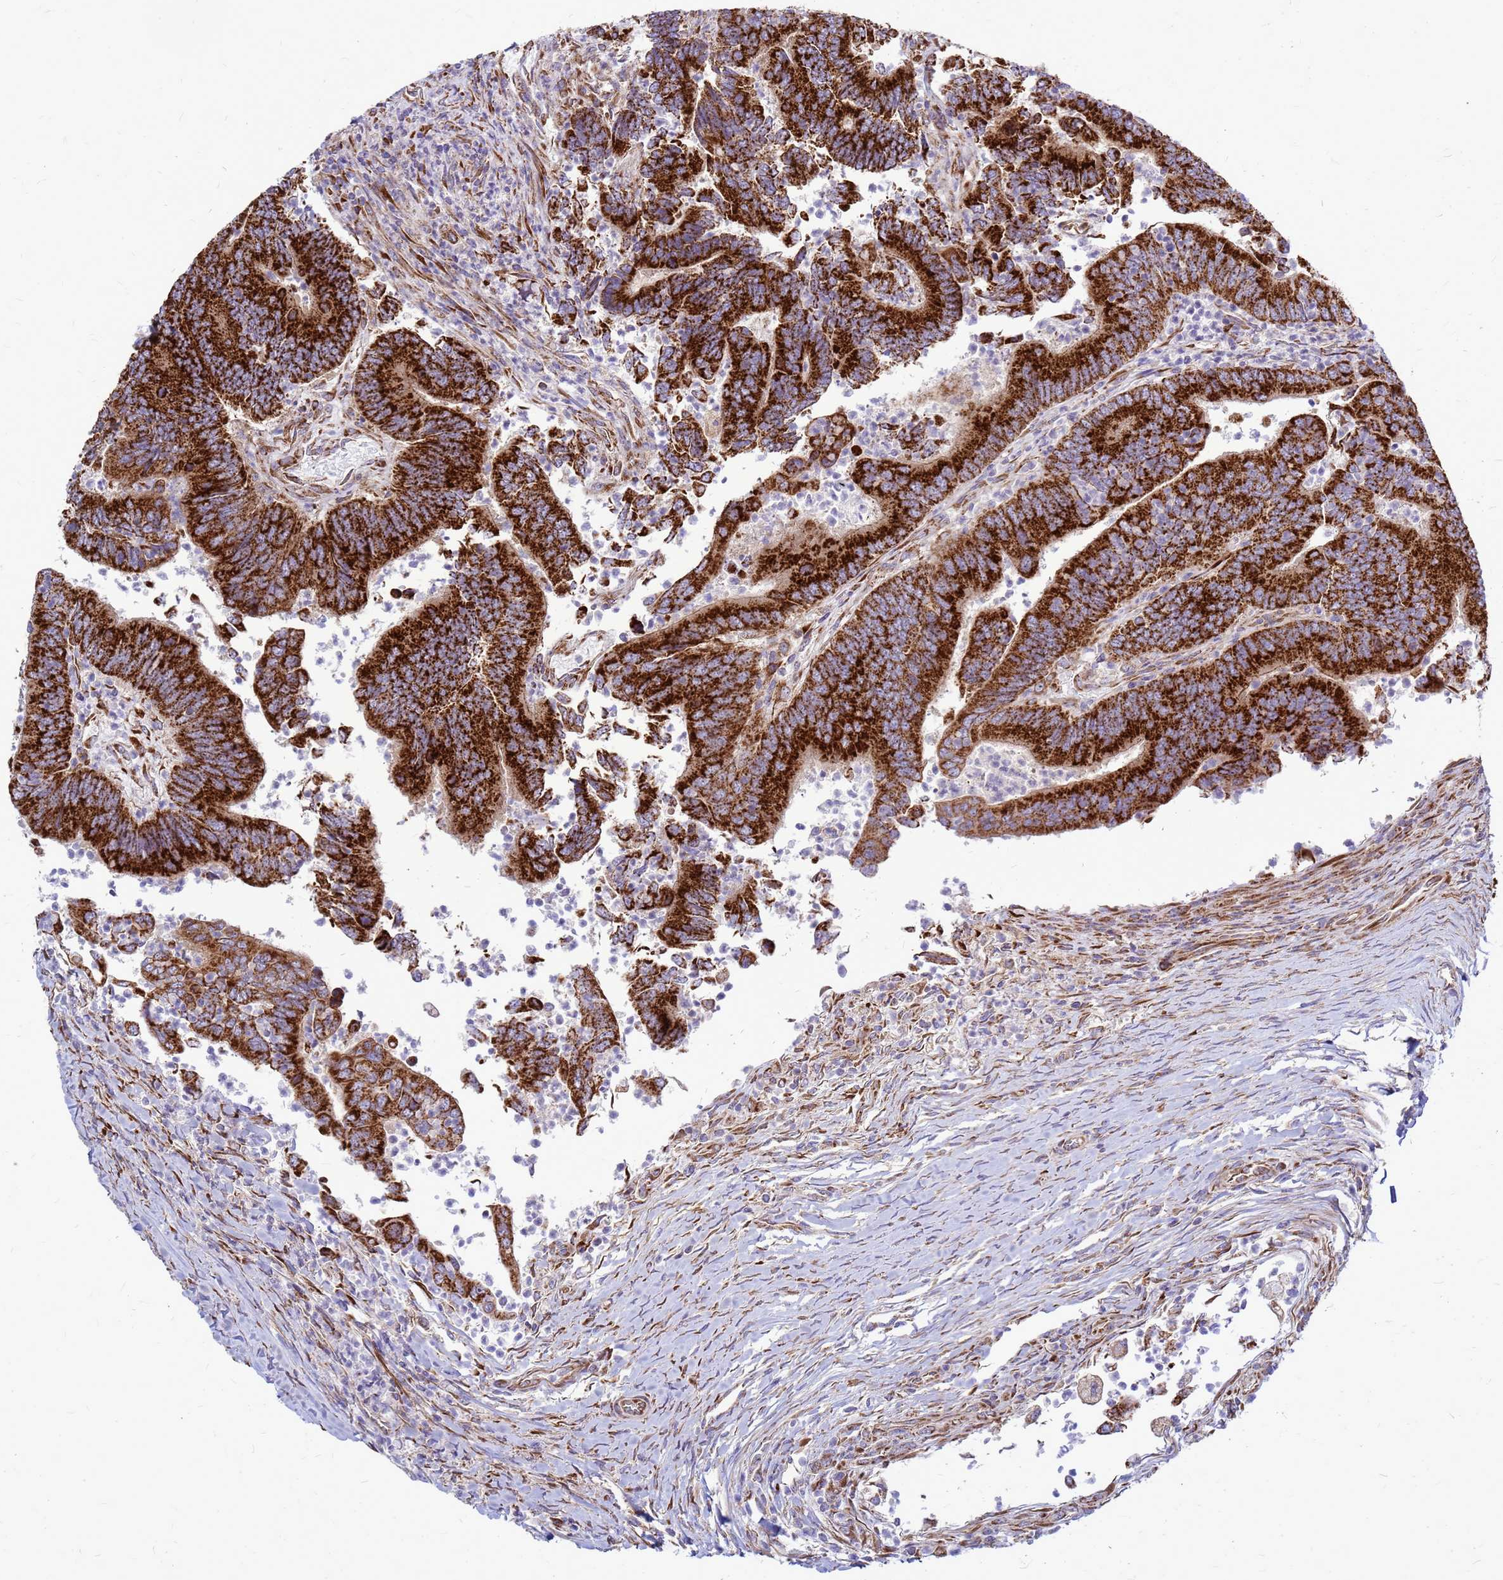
{"staining": {"intensity": "strong", "quantity": ">75%", "location": "cytoplasmic/membranous"}, "tissue": "colorectal cancer", "cell_type": "Tumor cells", "image_type": "cancer", "snomed": [{"axis": "morphology", "description": "Adenocarcinoma, NOS"}, {"axis": "topography", "description": "Colon"}], "caption": "Immunohistochemistry (IHC) photomicrograph of neoplastic tissue: human colorectal cancer (adenocarcinoma) stained using IHC shows high levels of strong protein expression localized specifically in the cytoplasmic/membranous of tumor cells, appearing as a cytoplasmic/membranous brown color.", "gene": "FSTL4", "patient": {"sex": "female", "age": 67}}